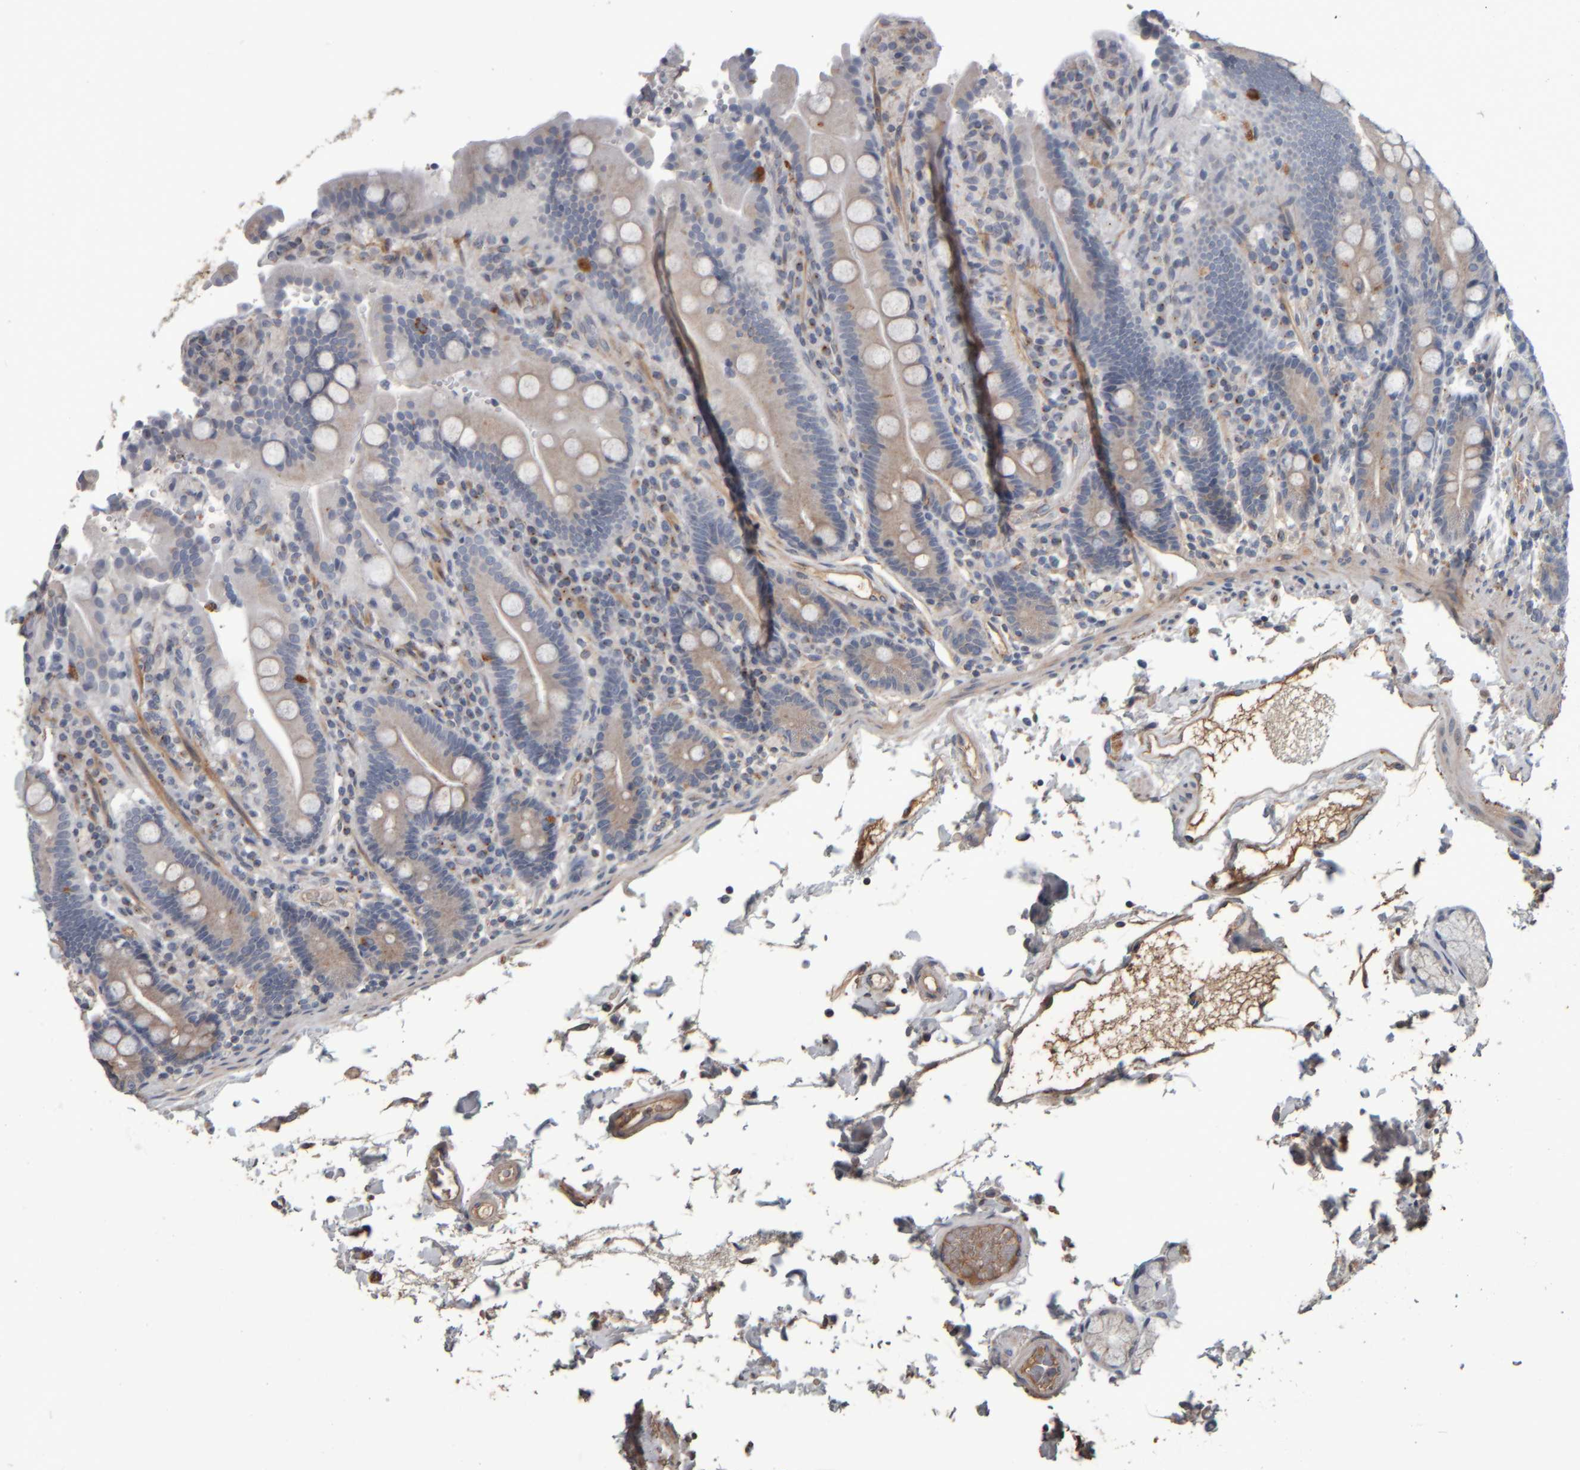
{"staining": {"intensity": "weak", "quantity": "<25%", "location": "cytoplasmic/membranous"}, "tissue": "duodenum", "cell_type": "Glandular cells", "image_type": "normal", "snomed": [{"axis": "morphology", "description": "Normal tissue, NOS"}, {"axis": "topography", "description": "Small intestine, NOS"}], "caption": "Immunohistochemistry image of benign duodenum stained for a protein (brown), which shows no positivity in glandular cells.", "gene": "CAVIN4", "patient": {"sex": "female", "age": 71}}